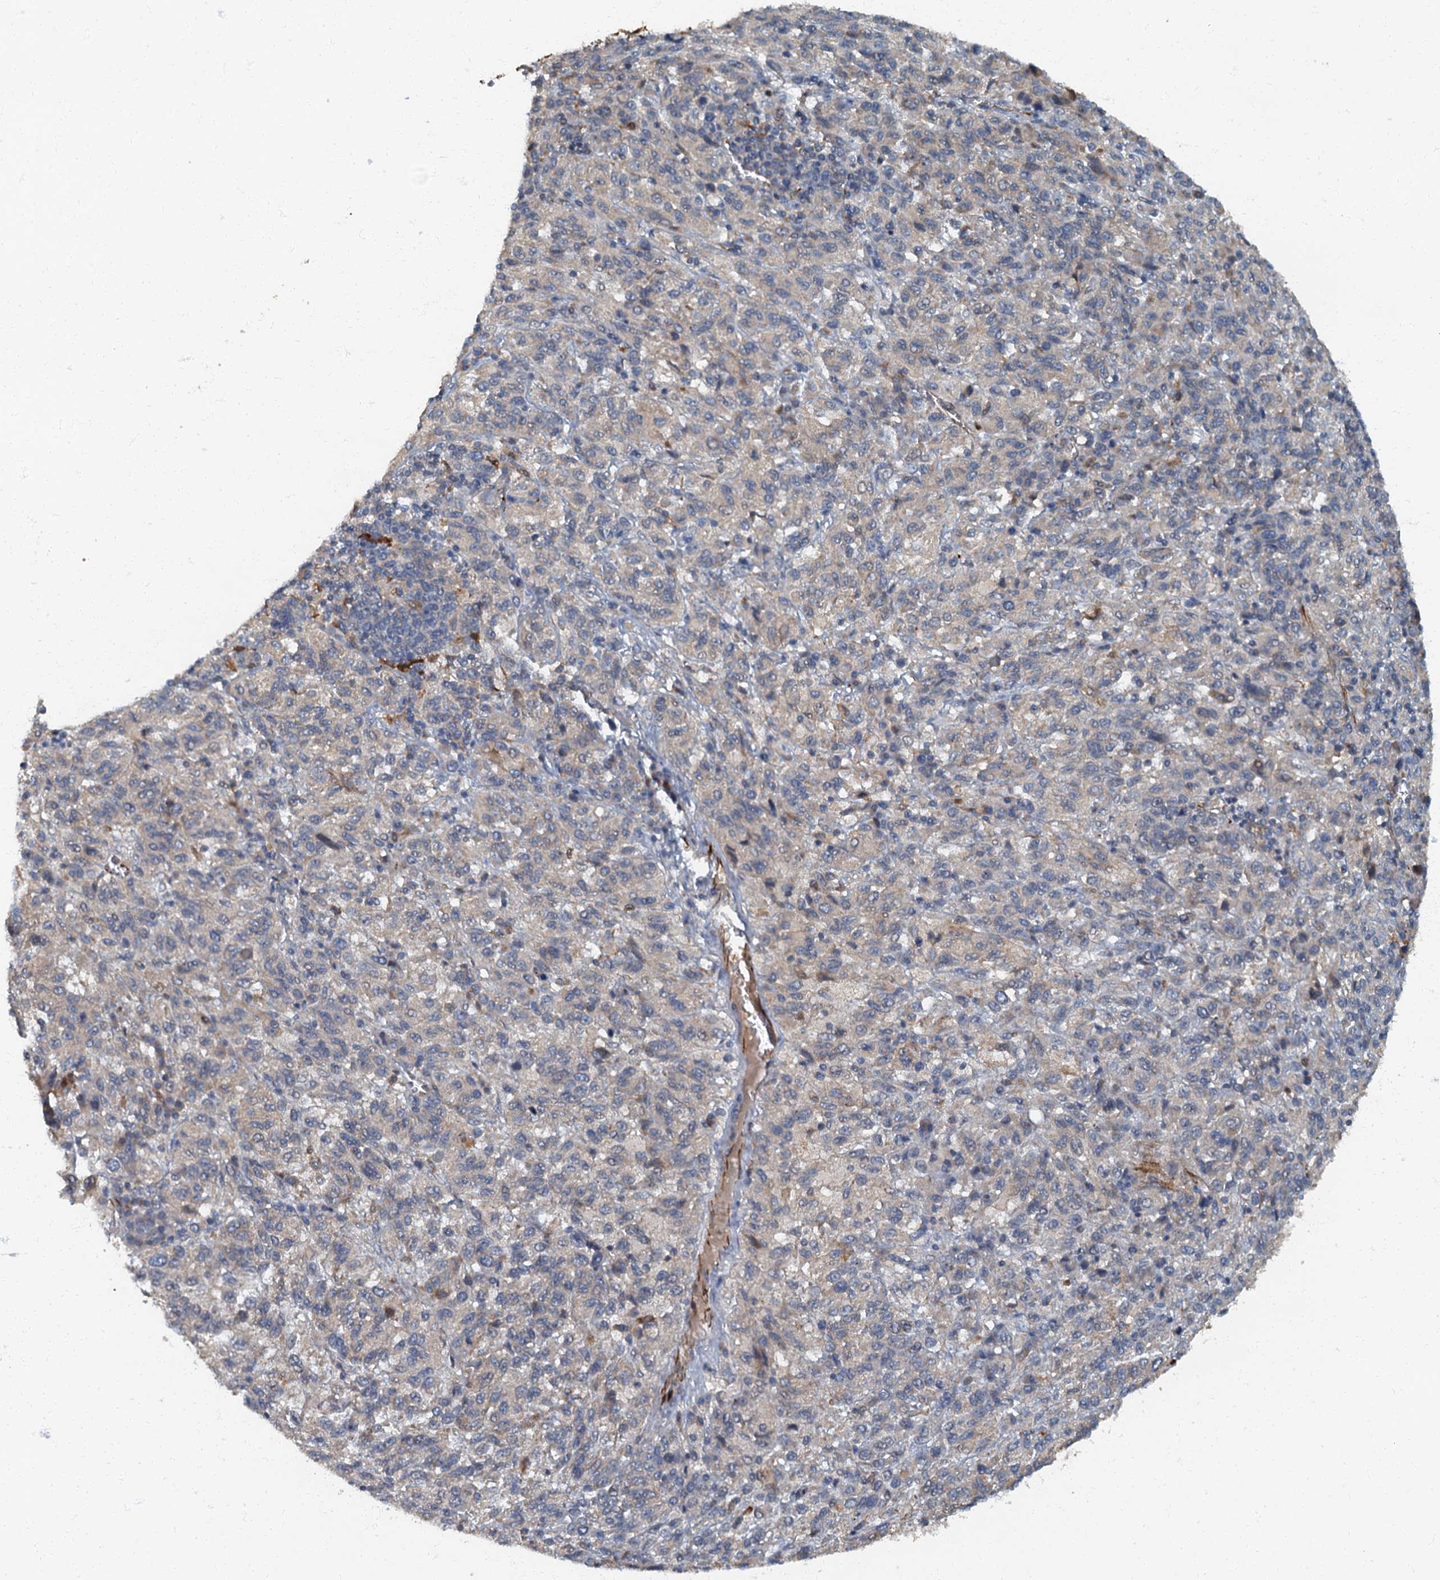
{"staining": {"intensity": "weak", "quantity": "<25%", "location": "cytoplasmic/membranous"}, "tissue": "melanoma", "cell_type": "Tumor cells", "image_type": "cancer", "snomed": [{"axis": "morphology", "description": "Malignant melanoma, Metastatic site"}, {"axis": "topography", "description": "Lung"}], "caption": "Micrograph shows no significant protein expression in tumor cells of malignant melanoma (metastatic site).", "gene": "ARL11", "patient": {"sex": "male", "age": 64}}